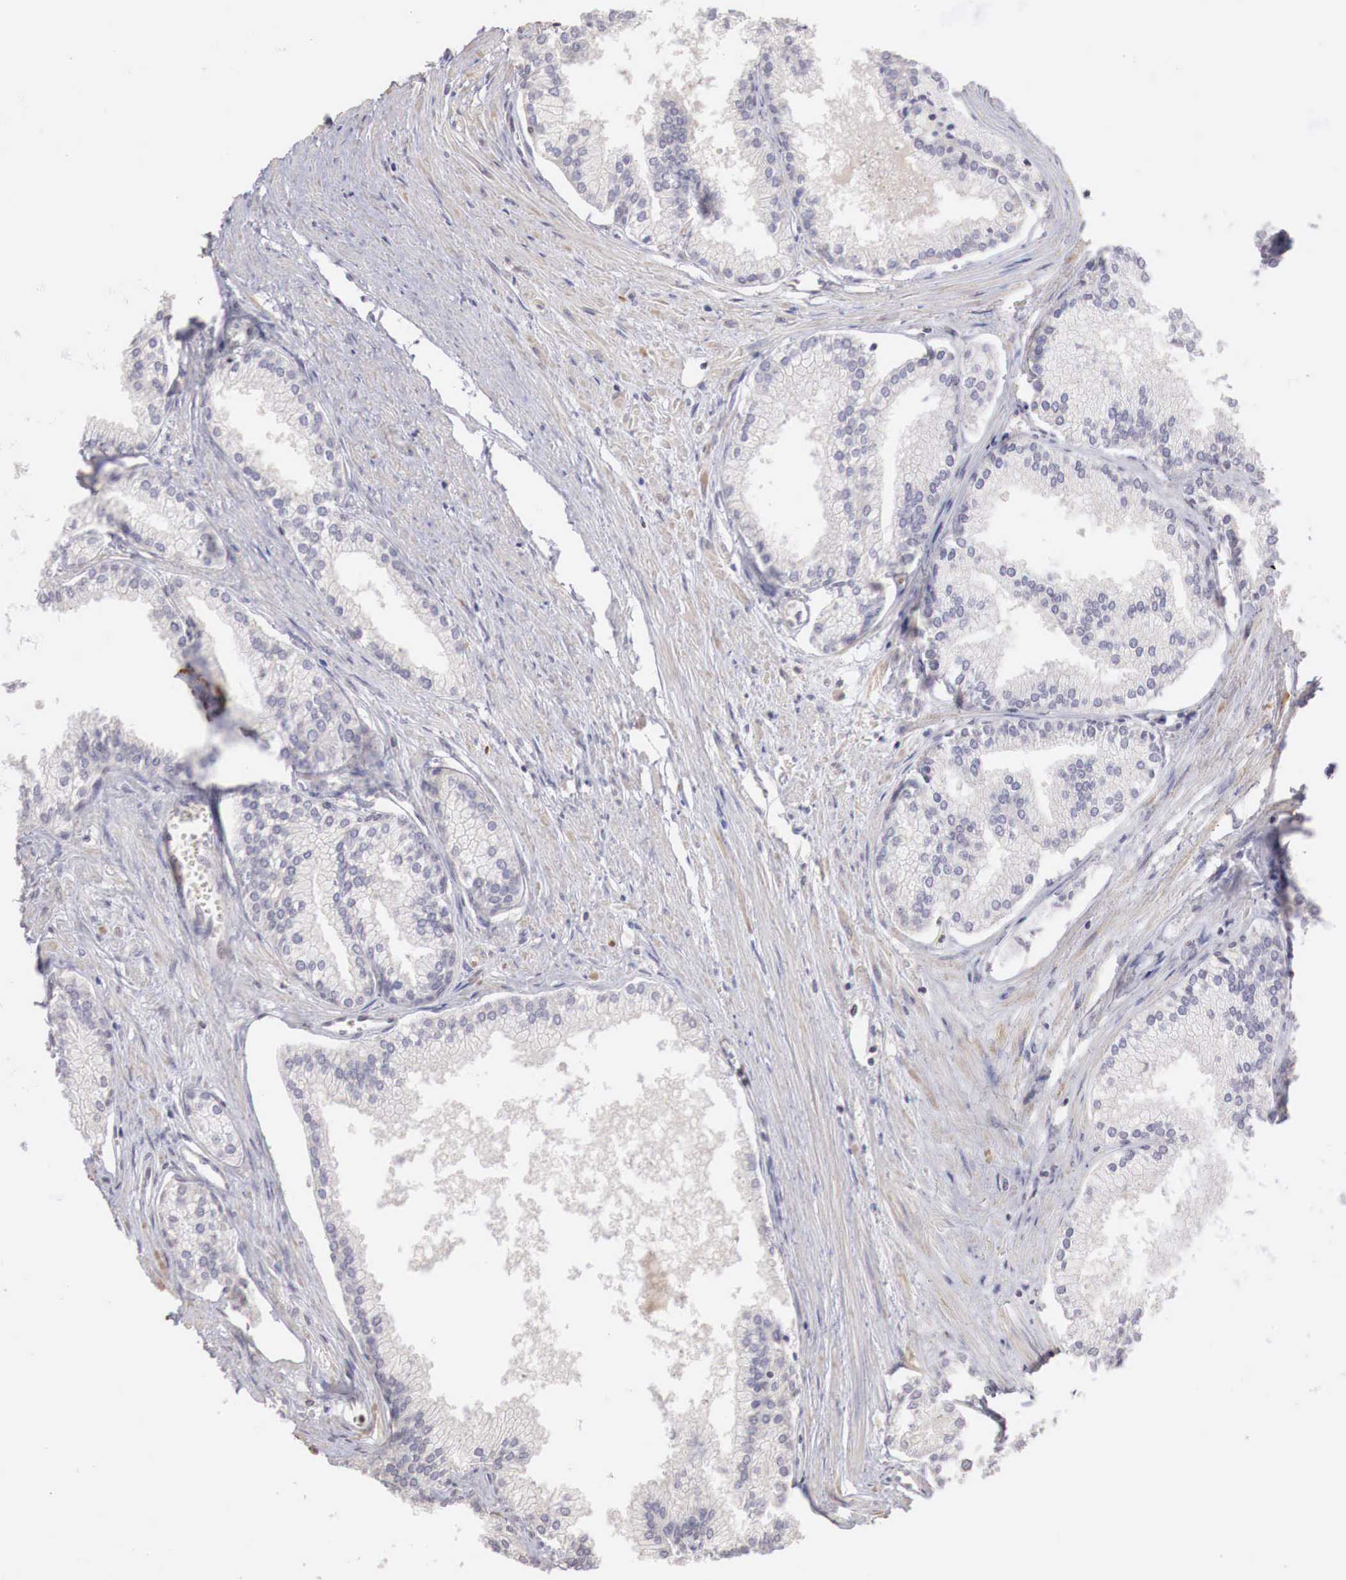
{"staining": {"intensity": "weak", "quantity": "25%-75%", "location": "cytoplasmic/membranous"}, "tissue": "prostate", "cell_type": "Glandular cells", "image_type": "normal", "snomed": [{"axis": "morphology", "description": "Normal tissue, NOS"}, {"axis": "topography", "description": "Prostate"}], "caption": "Immunohistochemistry (IHC) staining of benign prostate, which shows low levels of weak cytoplasmic/membranous staining in approximately 25%-75% of glandular cells indicating weak cytoplasmic/membranous protein expression. The staining was performed using DAB (3,3'-diaminobenzidine) (brown) for protein detection and nuclei were counterstained in hematoxylin (blue).", "gene": "TBC1D9", "patient": {"sex": "male", "age": 68}}